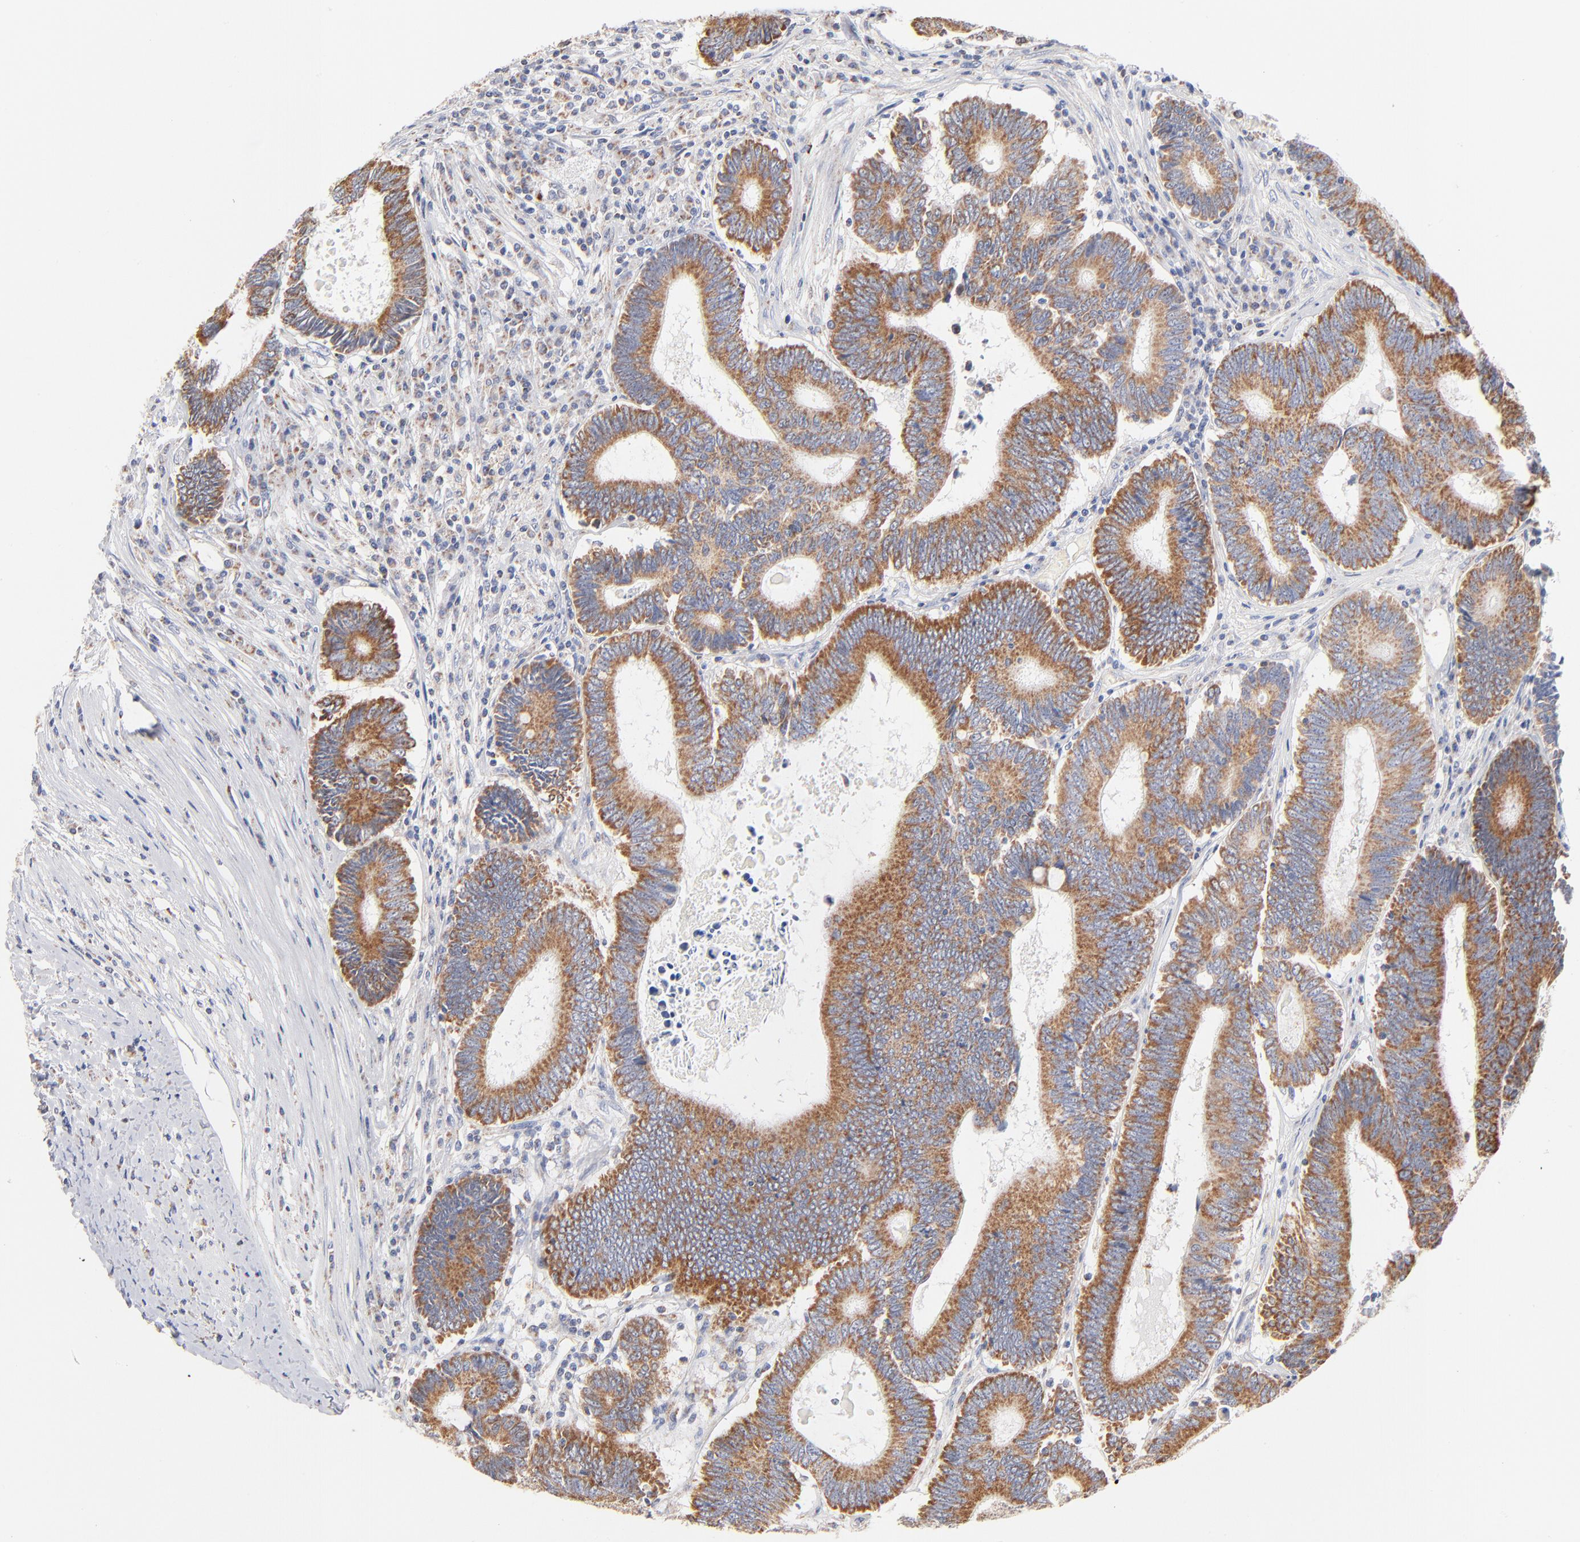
{"staining": {"intensity": "moderate", "quantity": ">75%", "location": "cytoplasmic/membranous"}, "tissue": "colorectal cancer", "cell_type": "Tumor cells", "image_type": "cancer", "snomed": [{"axis": "morphology", "description": "Adenocarcinoma, NOS"}, {"axis": "topography", "description": "Colon"}], "caption": "This micrograph reveals colorectal cancer stained with immunohistochemistry to label a protein in brown. The cytoplasmic/membranous of tumor cells show moderate positivity for the protein. Nuclei are counter-stained blue.", "gene": "MRPL58", "patient": {"sex": "female", "age": 78}}